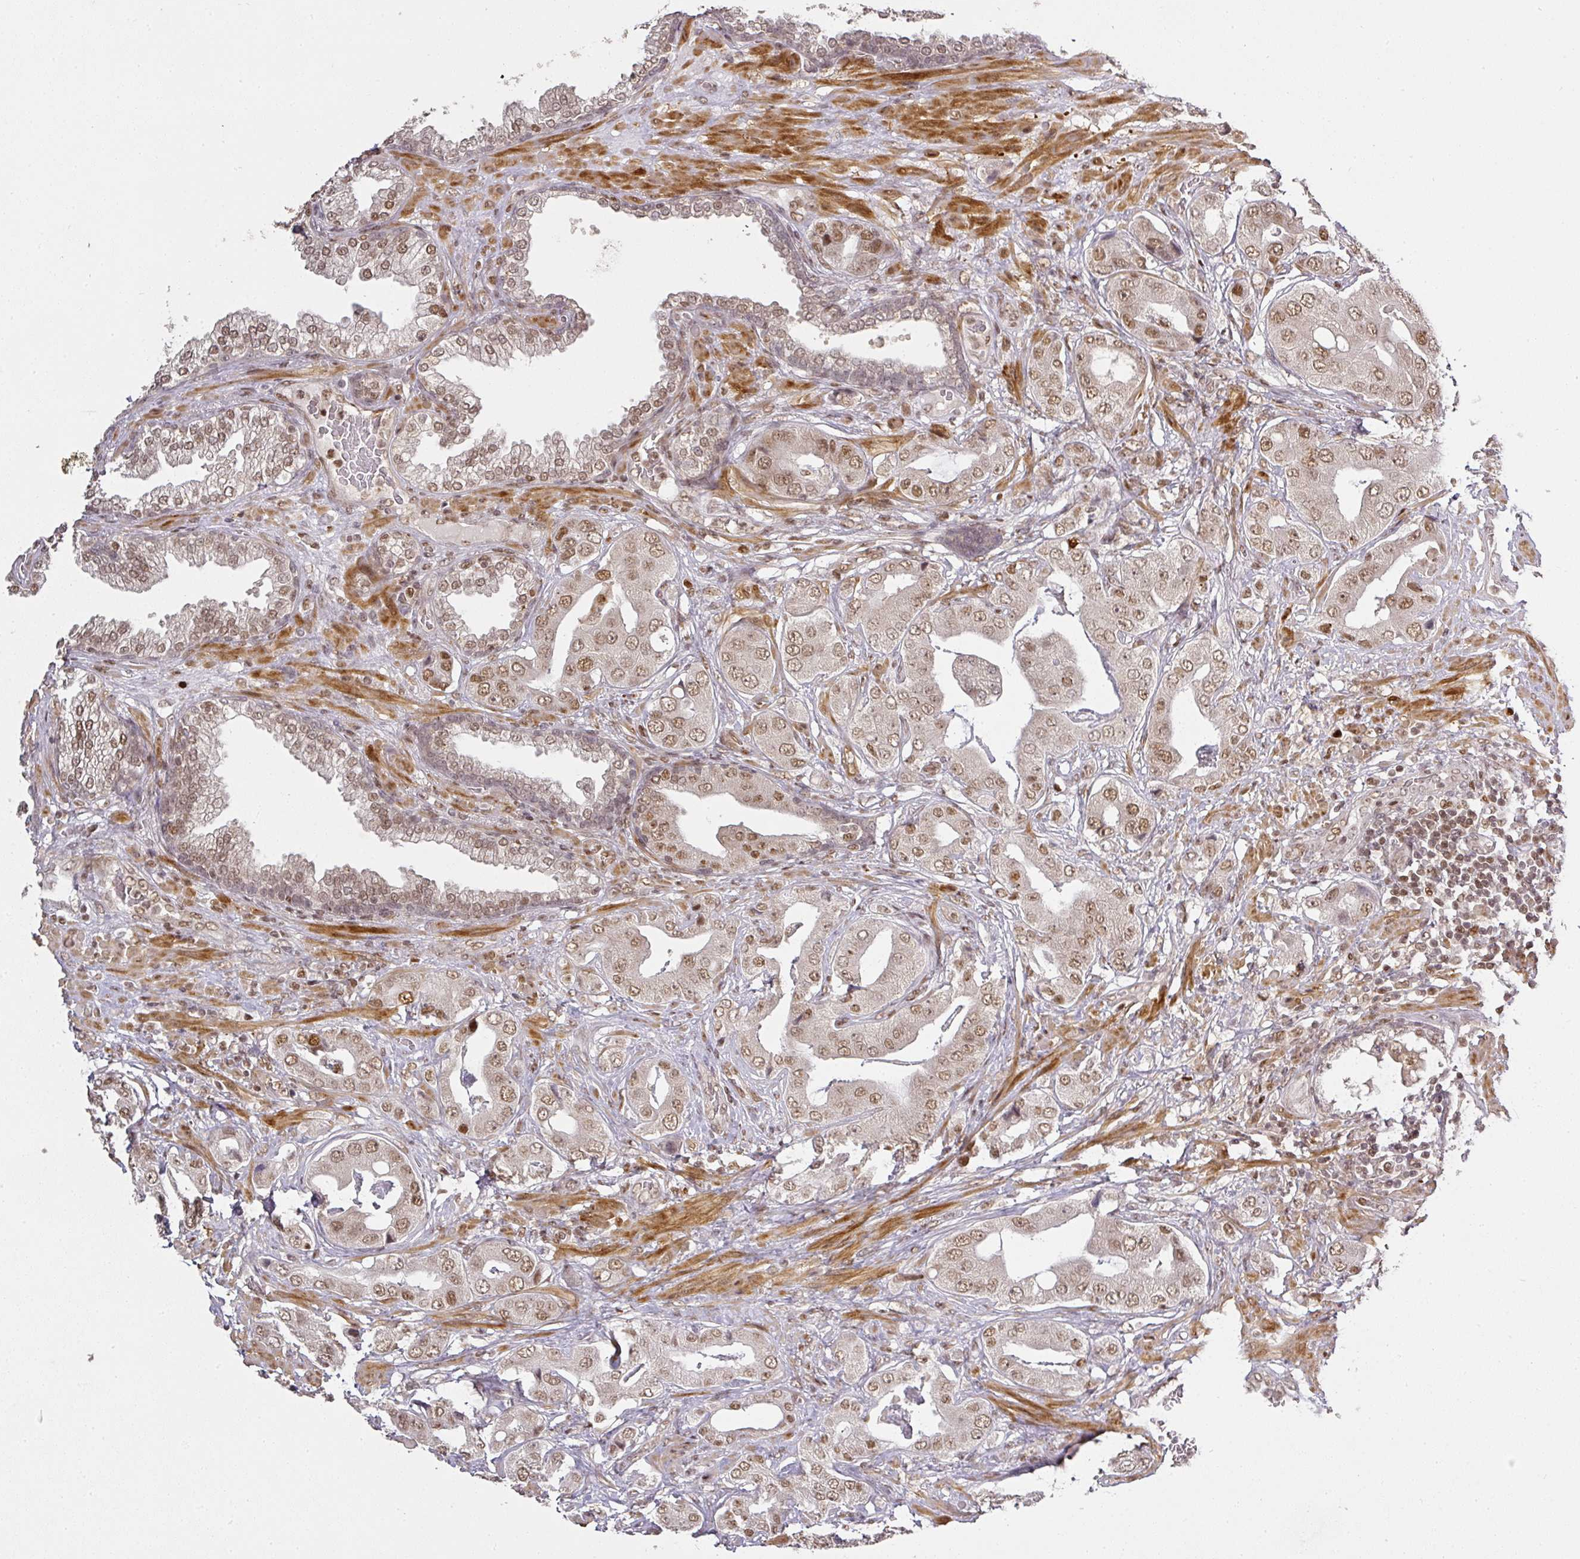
{"staining": {"intensity": "moderate", "quantity": ">75%", "location": "nuclear"}, "tissue": "prostate cancer", "cell_type": "Tumor cells", "image_type": "cancer", "snomed": [{"axis": "morphology", "description": "Adenocarcinoma, High grade"}, {"axis": "topography", "description": "Prostate"}], "caption": "Moderate nuclear expression for a protein is present in approximately >75% of tumor cells of adenocarcinoma (high-grade) (prostate) using immunohistochemistry.", "gene": "GPRIN2", "patient": {"sex": "male", "age": 63}}